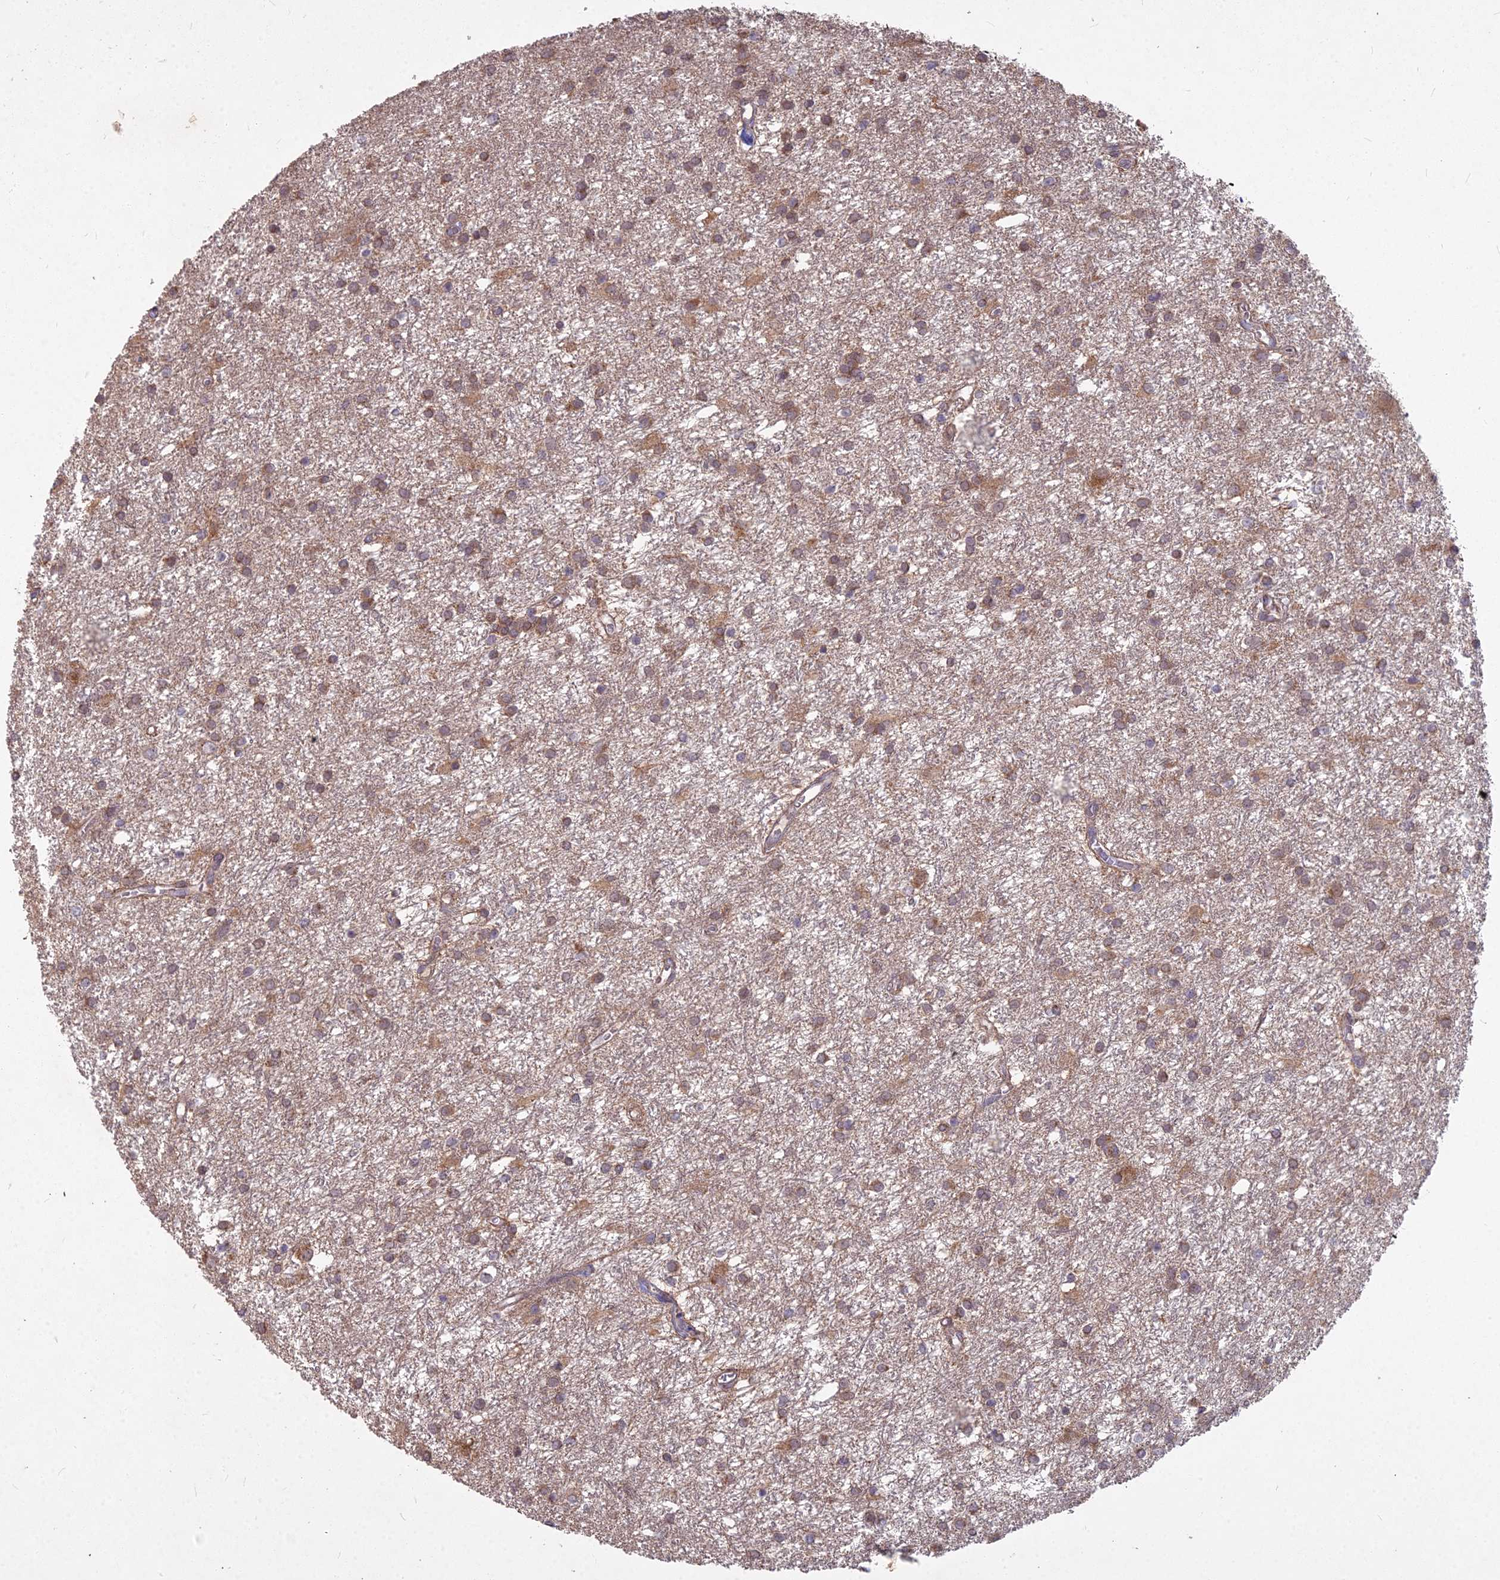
{"staining": {"intensity": "moderate", "quantity": "25%-75%", "location": "cytoplasmic/membranous"}, "tissue": "glioma", "cell_type": "Tumor cells", "image_type": "cancer", "snomed": [{"axis": "morphology", "description": "Glioma, malignant, High grade"}, {"axis": "topography", "description": "Brain"}], "caption": "High-grade glioma (malignant) was stained to show a protein in brown. There is medium levels of moderate cytoplasmic/membranous positivity in about 25%-75% of tumor cells. The staining is performed using DAB brown chromogen to label protein expression. The nuclei are counter-stained blue using hematoxylin.", "gene": "MICU2", "patient": {"sex": "female", "age": 50}}